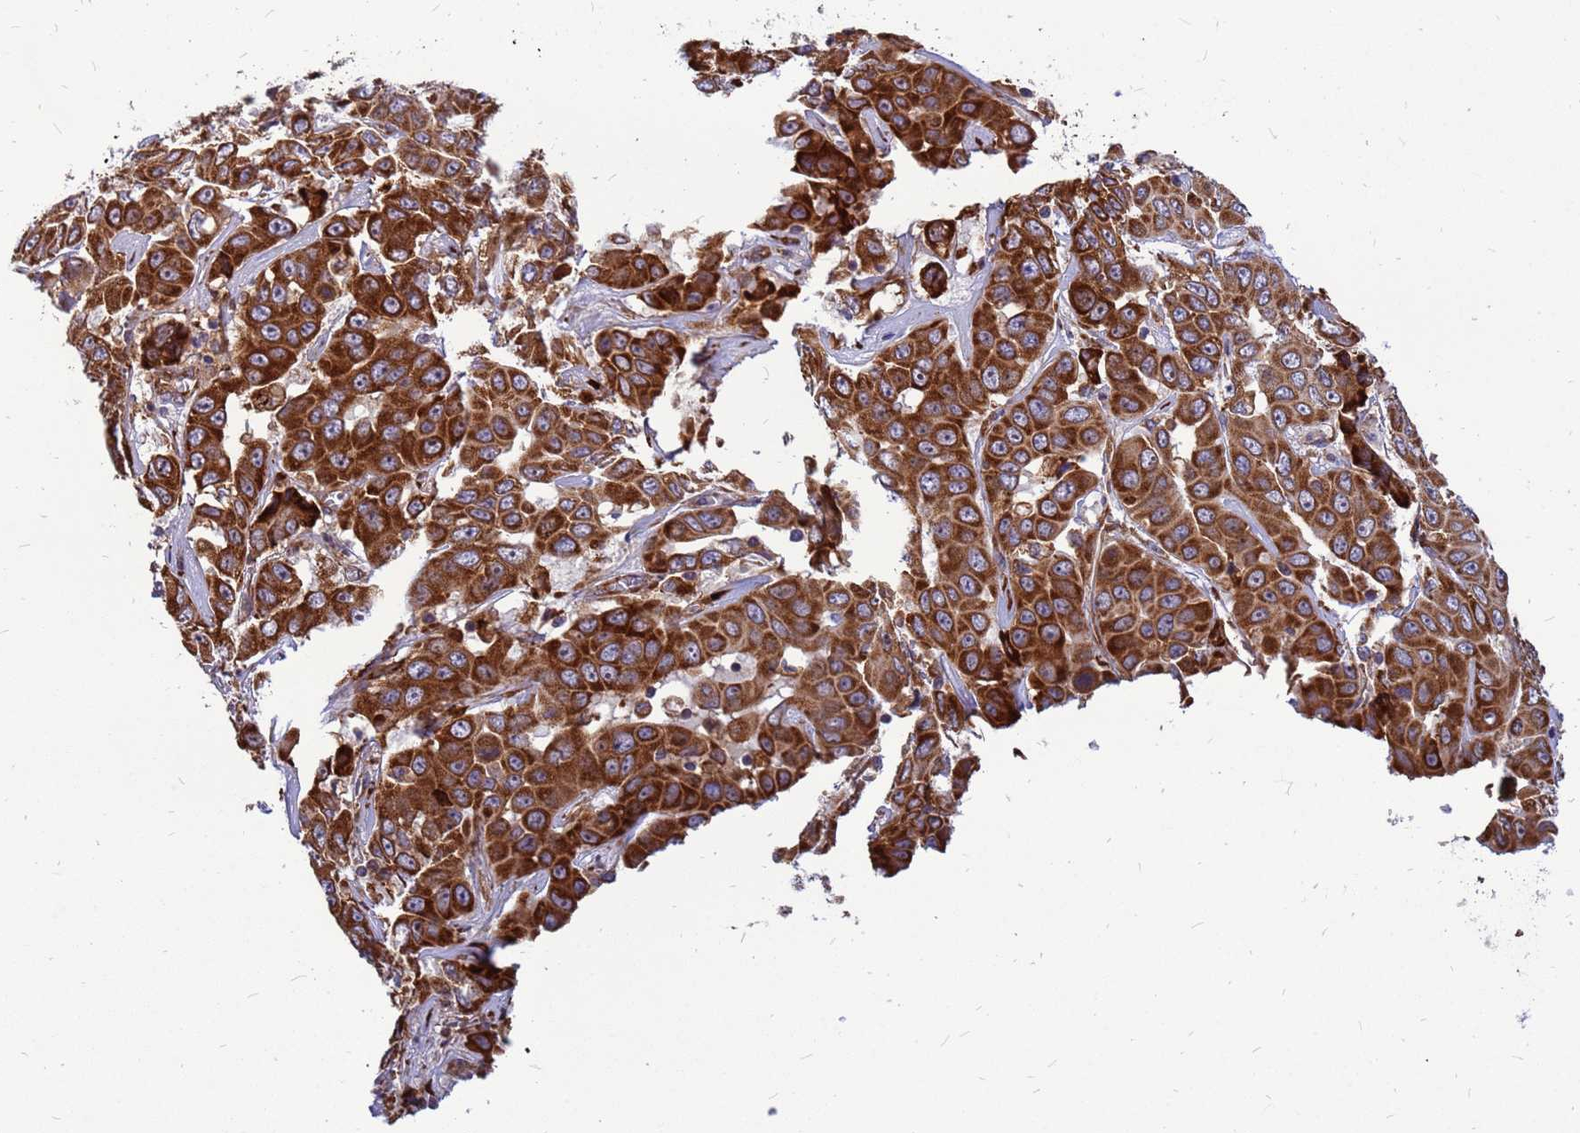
{"staining": {"intensity": "strong", "quantity": ">75%", "location": "cytoplasmic/membranous"}, "tissue": "liver cancer", "cell_type": "Tumor cells", "image_type": "cancer", "snomed": [{"axis": "morphology", "description": "Cholangiocarcinoma"}, {"axis": "topography", "description": "Liver"}], "caption": "Tumor cells show strong cytoplasmic/membranous staining in approximately >75% of cells in liver cancer (cholangiocarcinoma). (Stains: DAB in brown, nuclei in blue, Microscopy: brightfield microscopy at high magnification).", "gene": "RPL8", "patient": {"sex": "female", "age": 52}}